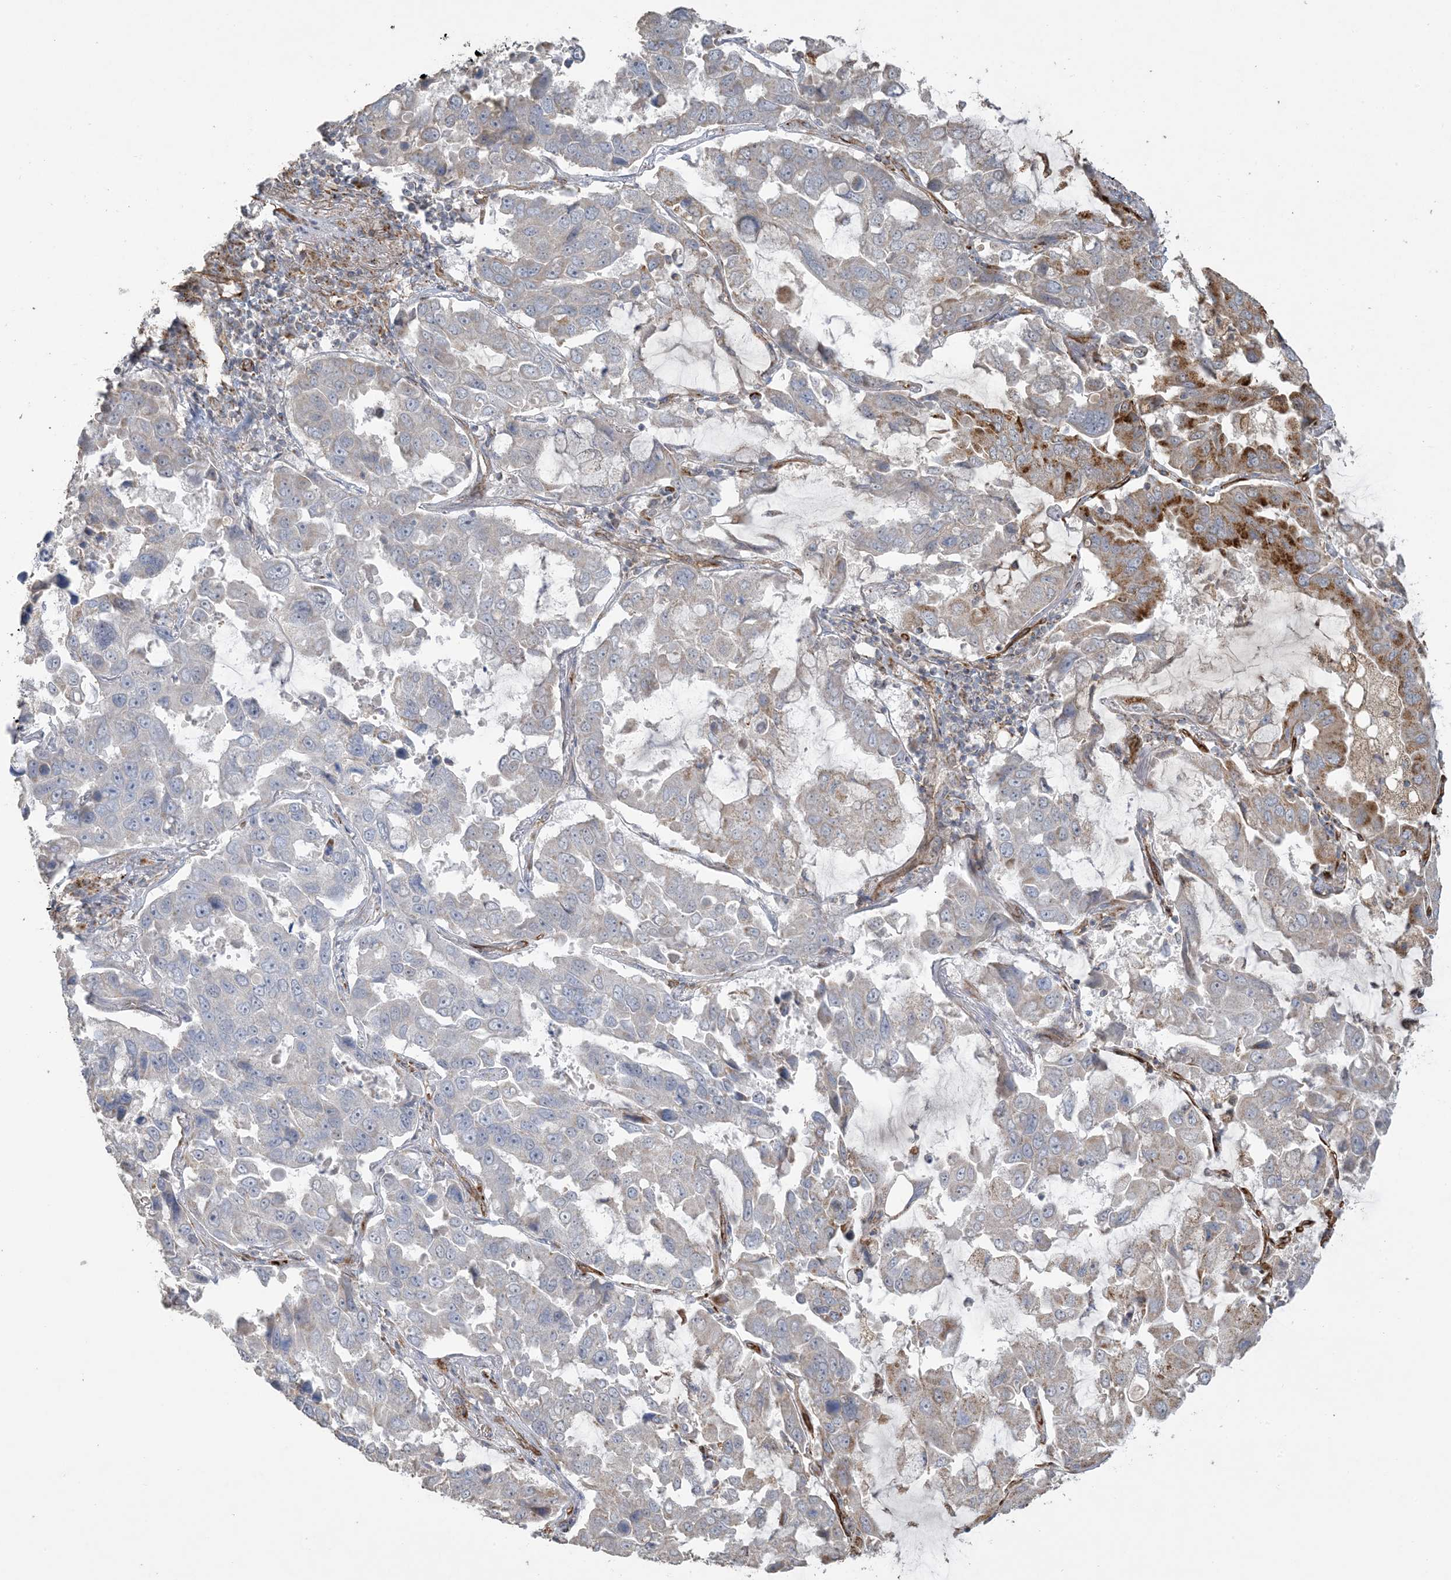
{"staining": {"intensity": "moderate", "quantity": "<25%", "location": "cytoplasmic/membranous"}, "tissue": "lung cancer", "cell_type": "Tumor cells", "image_type": "cancer", "snomed": [{"axis": "morphology", "description": "Adenocarcinoma, NOS"}, {"axis": "topography", "description": "Lung"}], "caption": "The photomicrograph reveals immunohistochemical staining of lung adenocarcinoma. There is moderate cytoplasmic/membranous positivity is seen in about <25% of tumor cells. The staining was performed using DAB, with brown indicating positive protein expression. Nuclei are stained blue with hematoxylin.", "gene": "AGA", "patient": {"sex": "male", "age": 64}}